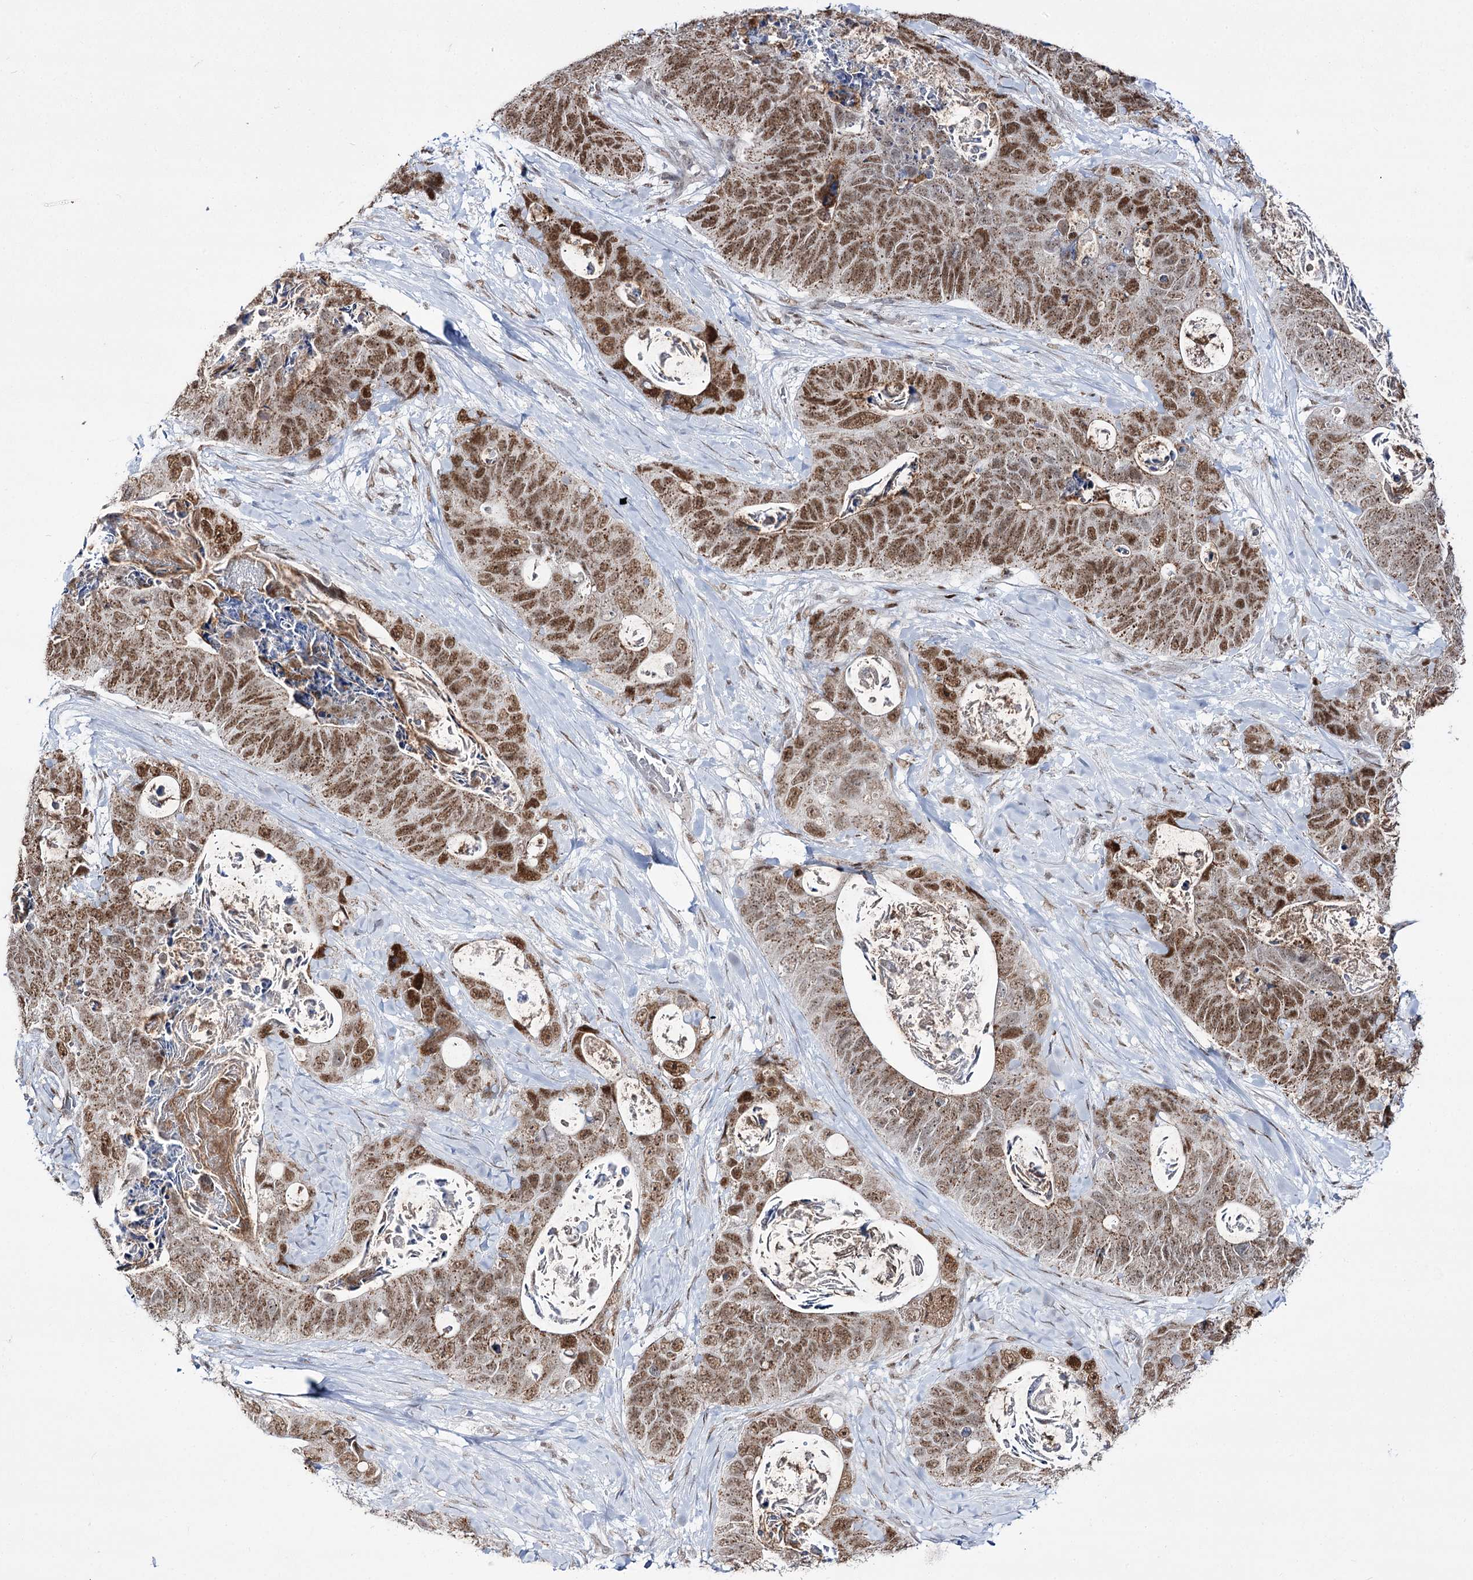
{"staining": {"intensity": "moderate", "quantity": ">75%", "location": "cytoplasmic/membranous,nuclear"}, "tissue": "stomach cancer", "cell_type": "Tumor cells", "image_type": "cancer", "snomed": [{"axis": "morphology", "description": "Adenocarcinoma, NOS"}, {"axis": "topography", "description": "Stomach"}], "caption": "Human stomach cancer (adenocarcinoma) stained with a protein marker shows moderate staining in tumor cells.", "gene": "VGLL4", "patient": {"sex": "female", "age": 89}}